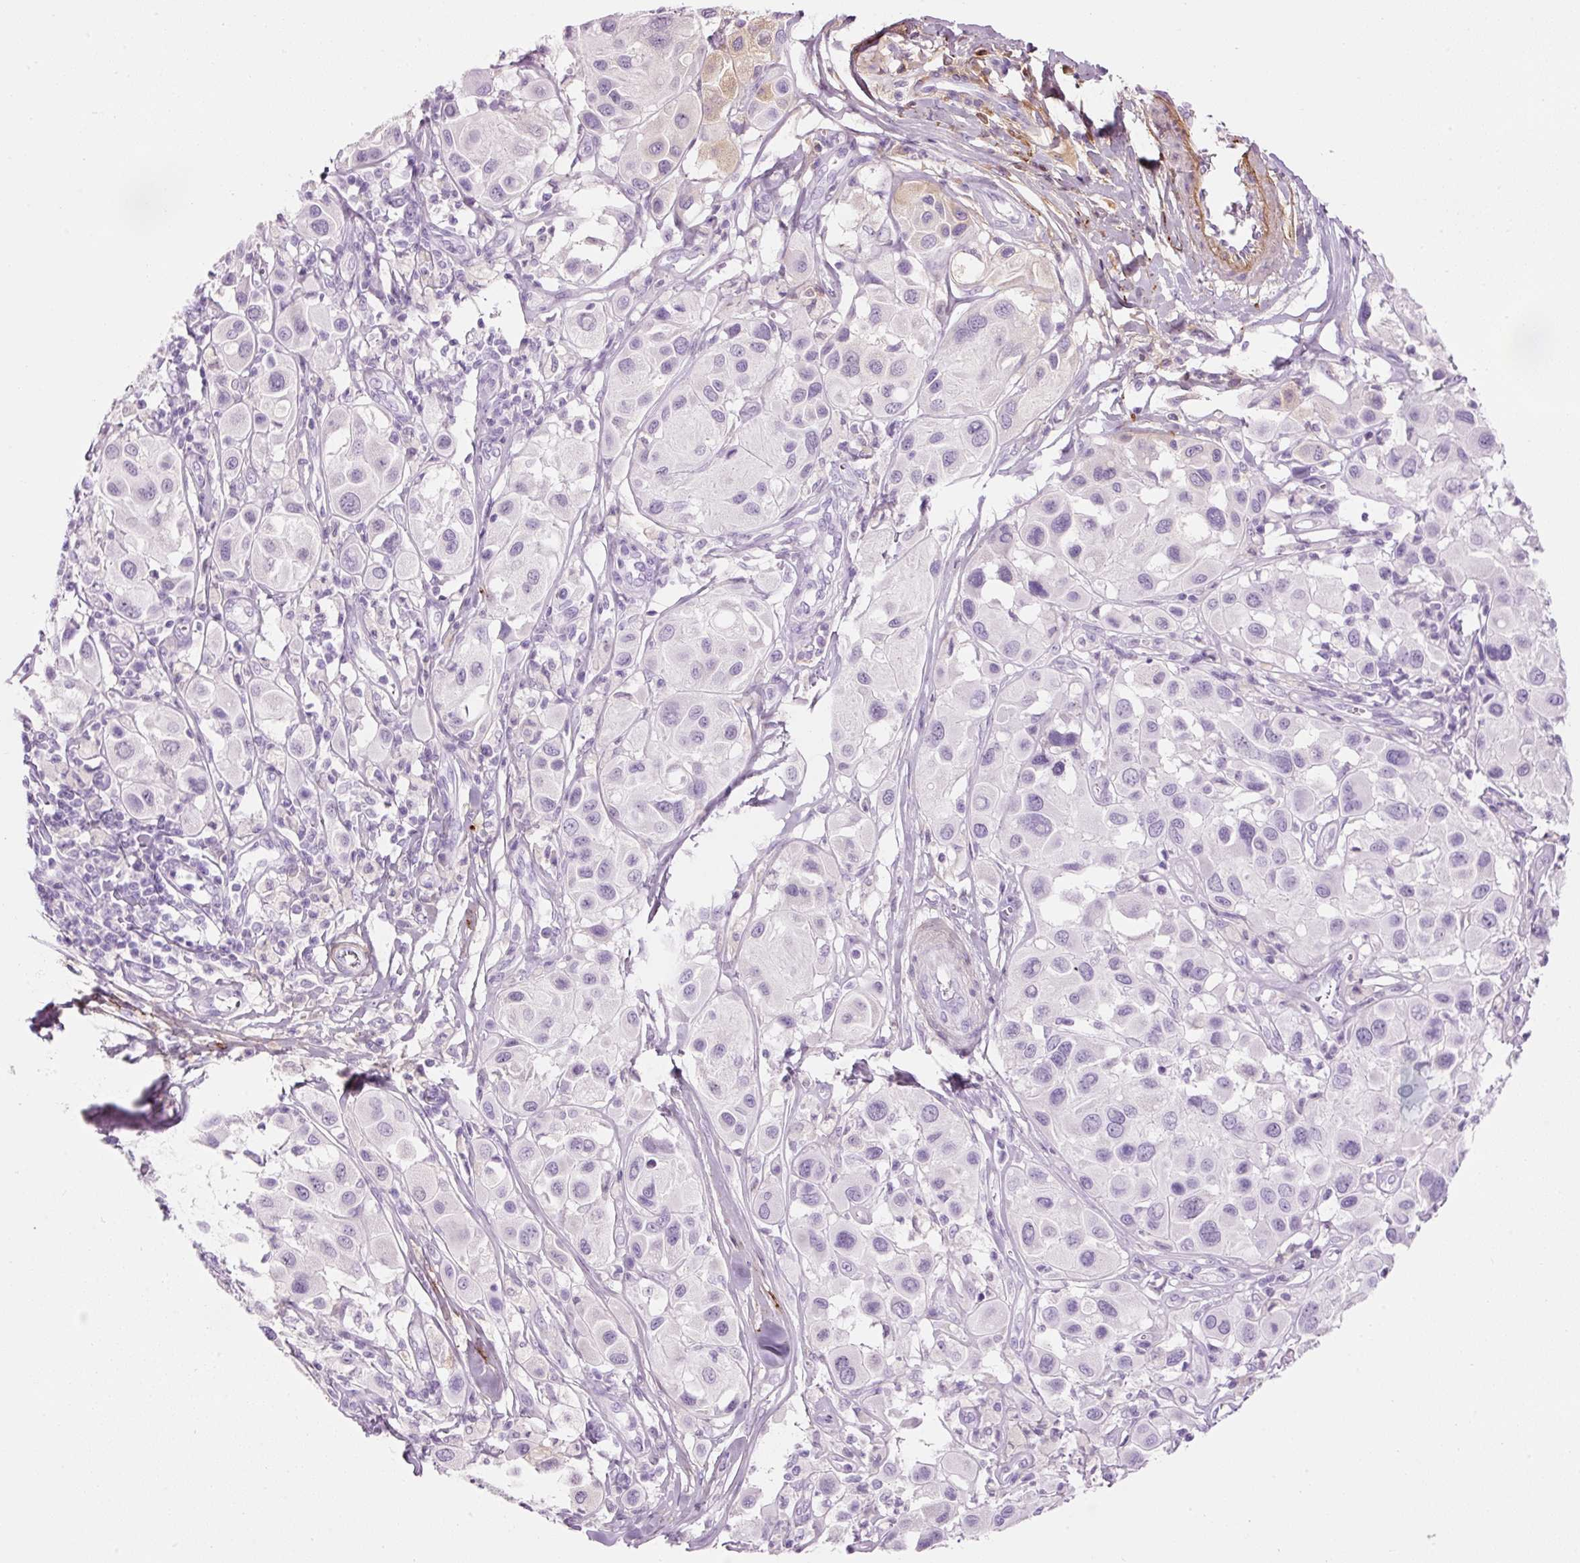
{"staining": {"intensity": "negative", "quantity": "none", "location": "none"}, "tissue": "melanoma", "cell_type": "Tumor cells", "image_type": "cancer", "snomed": [{"axis": "morphology", "description": "Malignant melanoma, Metastatic site"}, {"axis": "topography", "description": "Skin"}], "caption": "High magnification brightfield microscopy of malignant melanoma (metastatic site) stained with DAB (3,3'-diaminobenzidine) (brown) and counterstained with hematoxylin (blue): tumor cells show no significant positivity. The staining is performed using DAB brown chromogen with nuclei counter-stained in using hematoxylin.", "gene": "MFAP4", "patient": {"sex": "male", "age": 41}}